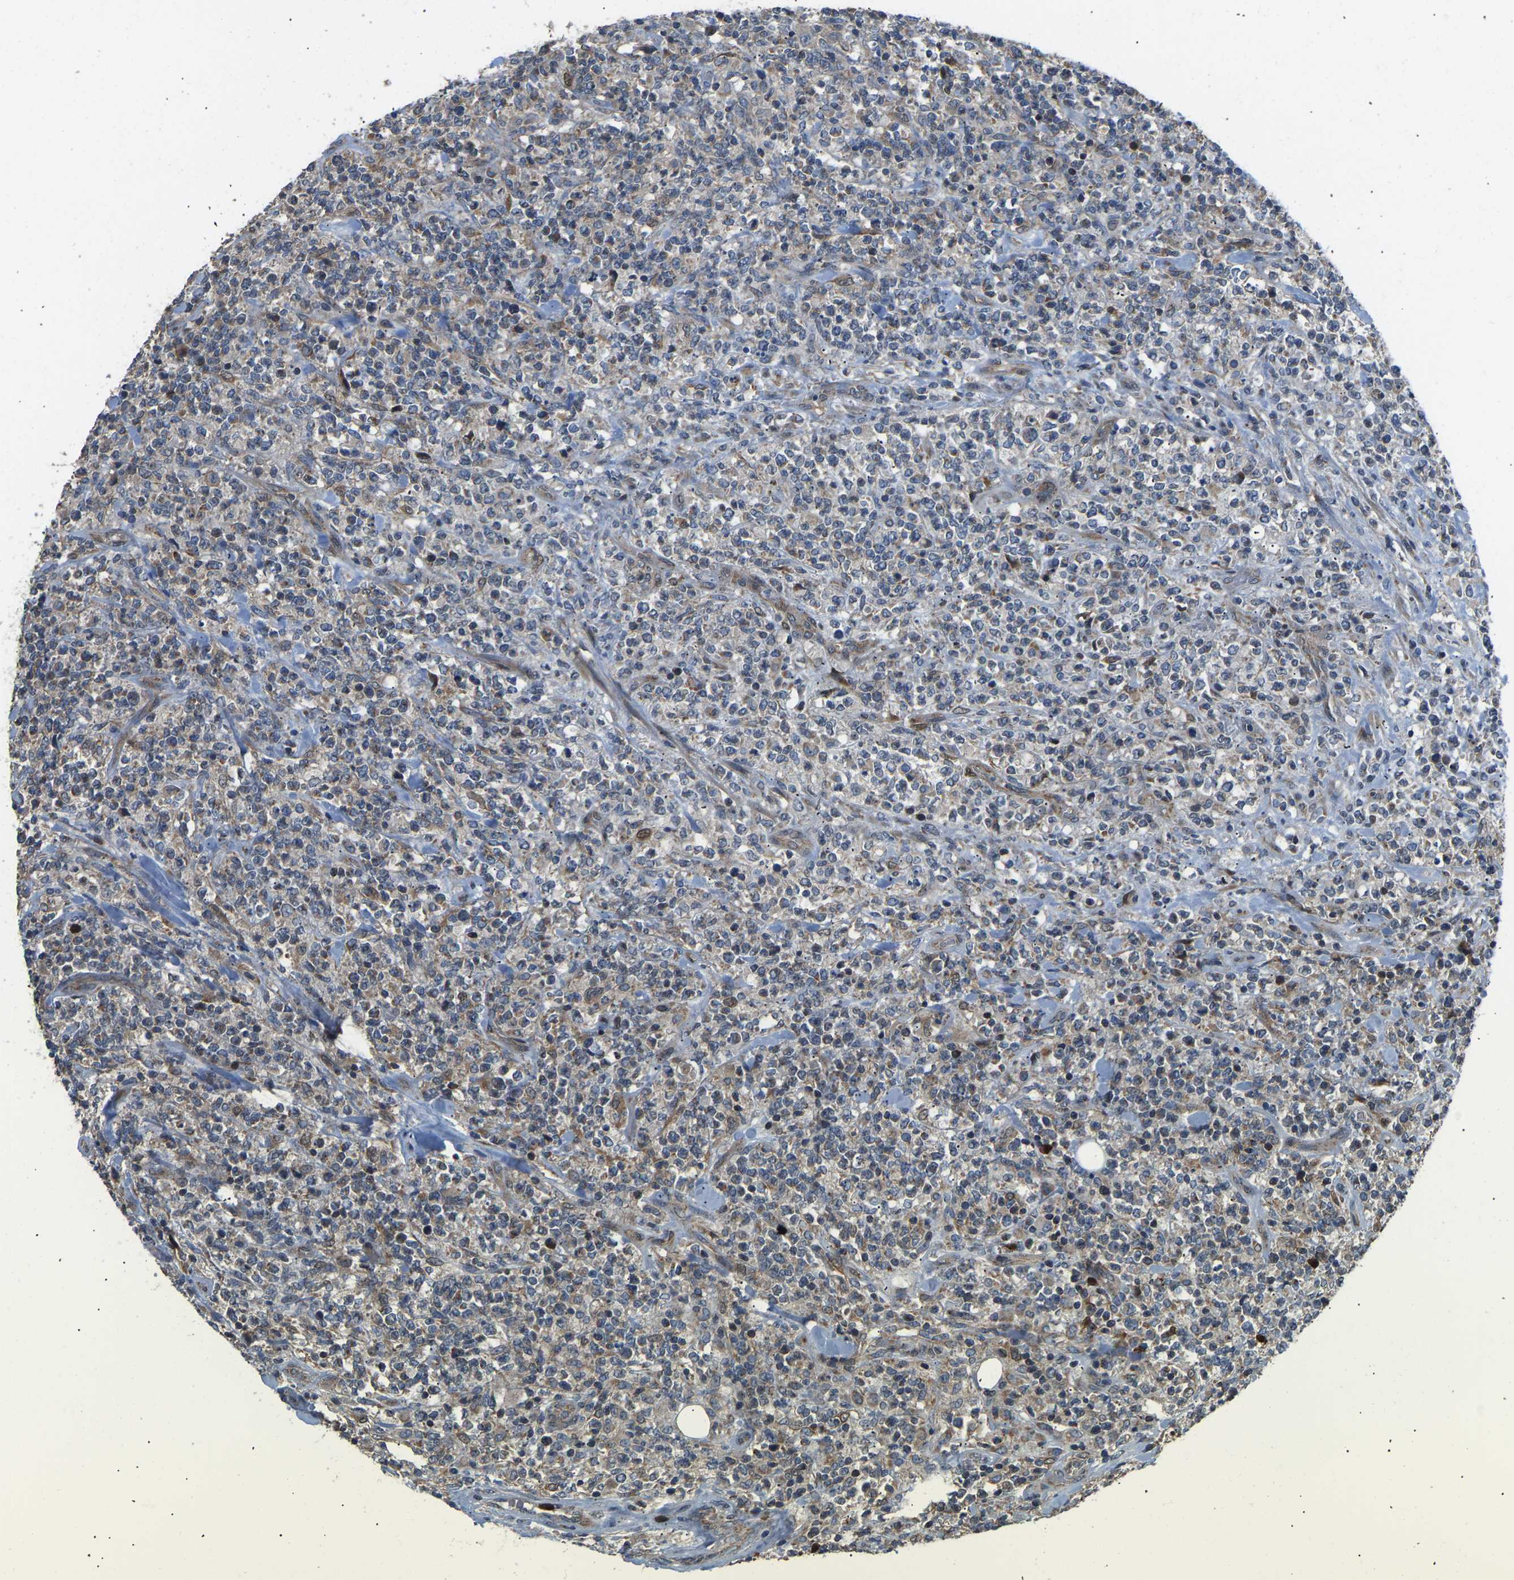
{"staining": {"intensity": "weak", "quantity": "25%-75%", "location": "cytoplasmic/membranous"}, "tissue": "lymphoma", "cell_type": "Tumor cells", "image_type": "cancer", "snomed": [{"axis": "morphology", "description": "Malignant lymphoma, non-Hodgkin's type, High grade"}, {"axis": "topography", "description": "Soft tissue"}], "caption": "A brown stain labels weak cytoplasmic/membranous staining of a protein in lymphoma tumor cells.", "gene": "RBP1", "patient": {"sex": "male", "age": 18}}